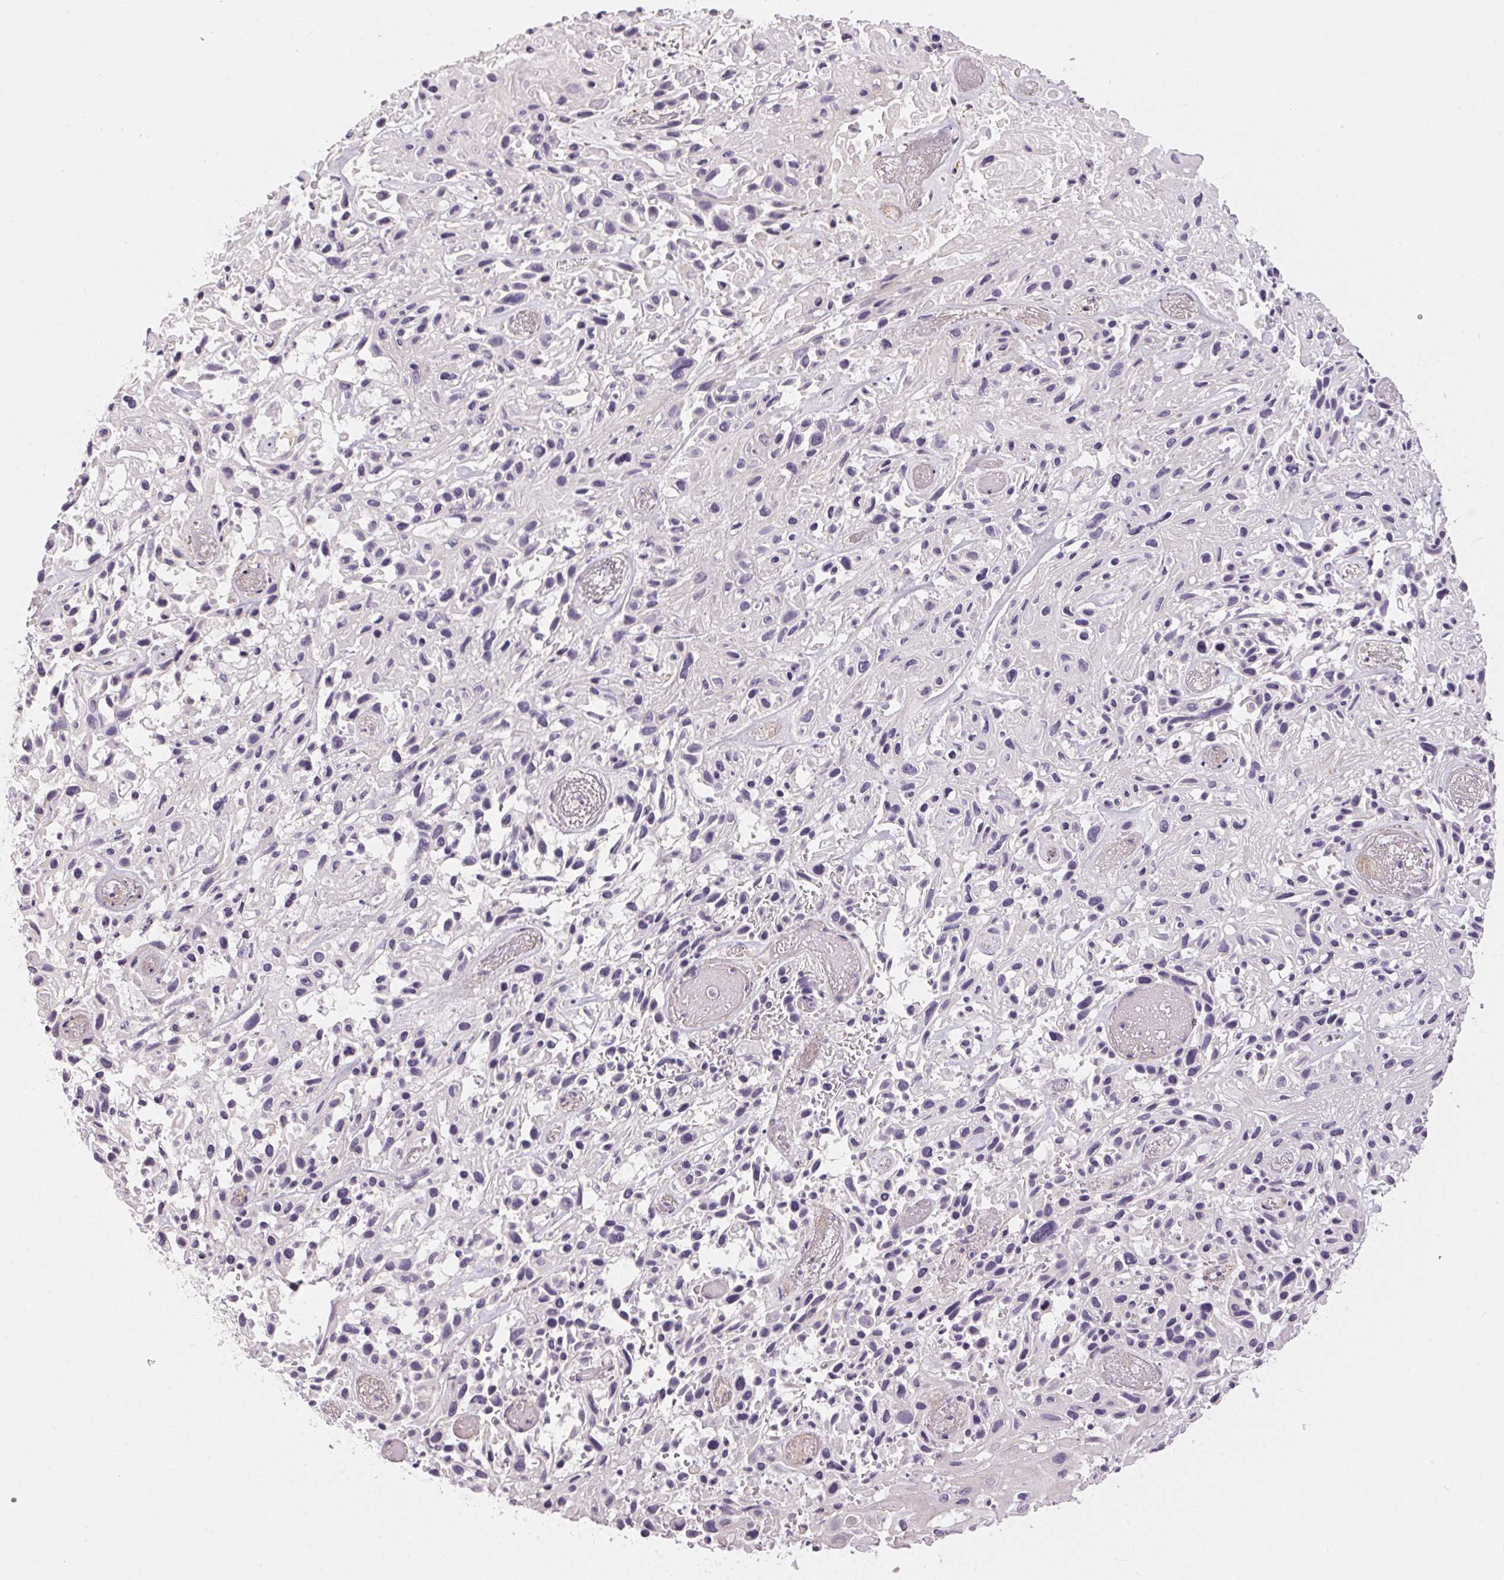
{"staining": {"intensity": "negative", "quantity": "none", "location": "none"}, "tissue": "skin cancer", "cell_type": "Tumor cells", "image_type": "cancer", "snomed": [{"axis": "morphology", "description": "Squamous cell carcinoma, NOS"}, {"axis": "topography", "description": "Skin"}], "caption": "Tumor cells are negative for brown protein staining in squamous cell carcinoma (skin).", "gene": "GDAP1L1", "patient": {"sex": "male", "age": 82}}